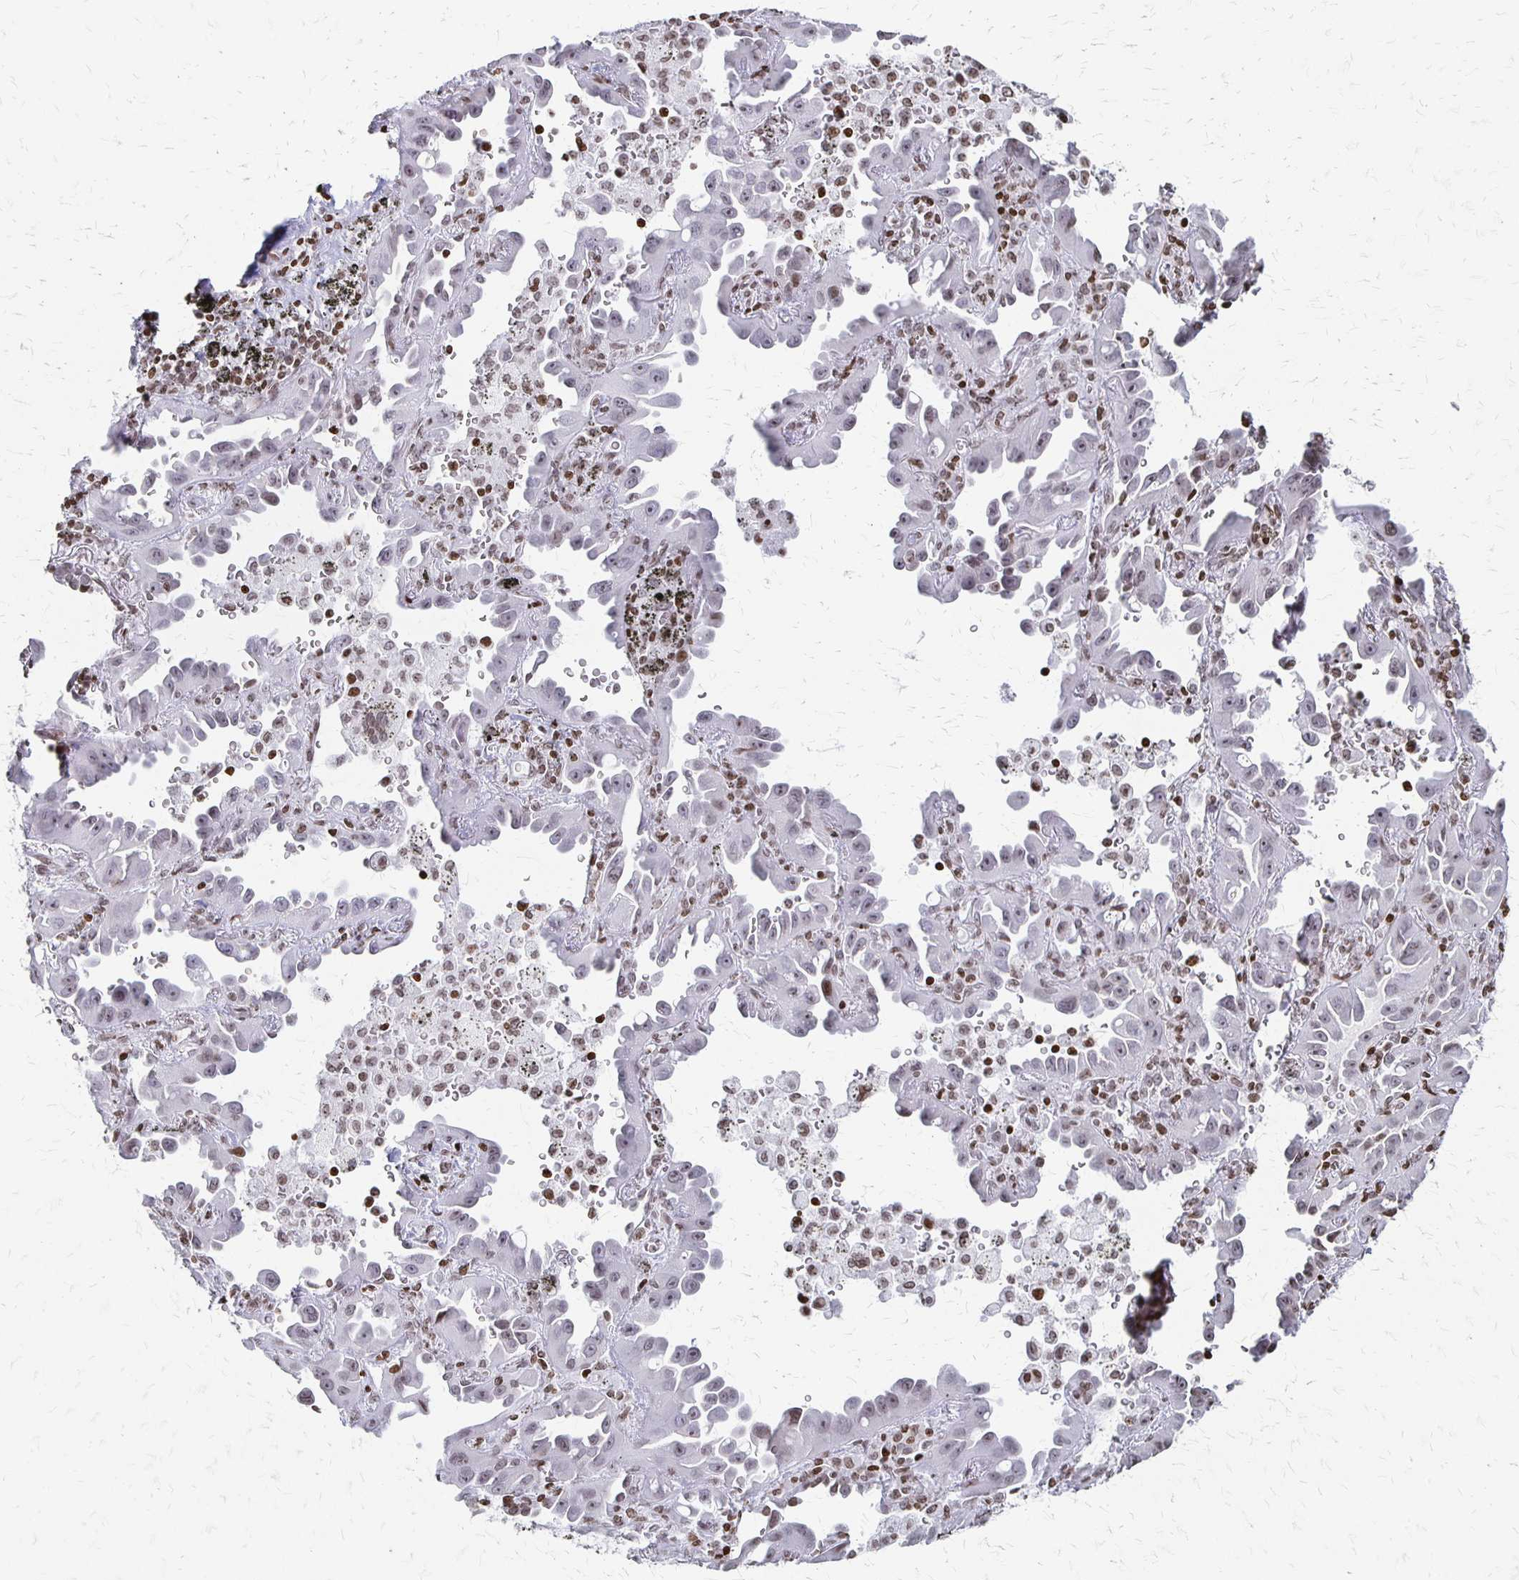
{"staining": {"intensity": "negative", "quantity": "none", "location": "none"}, "tissue": "lung cancer", "cell_type": "Tumor cells", "image_type": "cancer", "snomed": [{"axis": "morphology", "description": "Adenocarcinoma, NOS"}, {"axis": "topography", "description": "Lung"}], "caption": "The immunohistochemistry histopathology image has no significant staining in tumor cells of adenocarcinoma (lung) tissue.", "gene": "ZNF280C", "patient": {"sex": "male", "age": 68}}